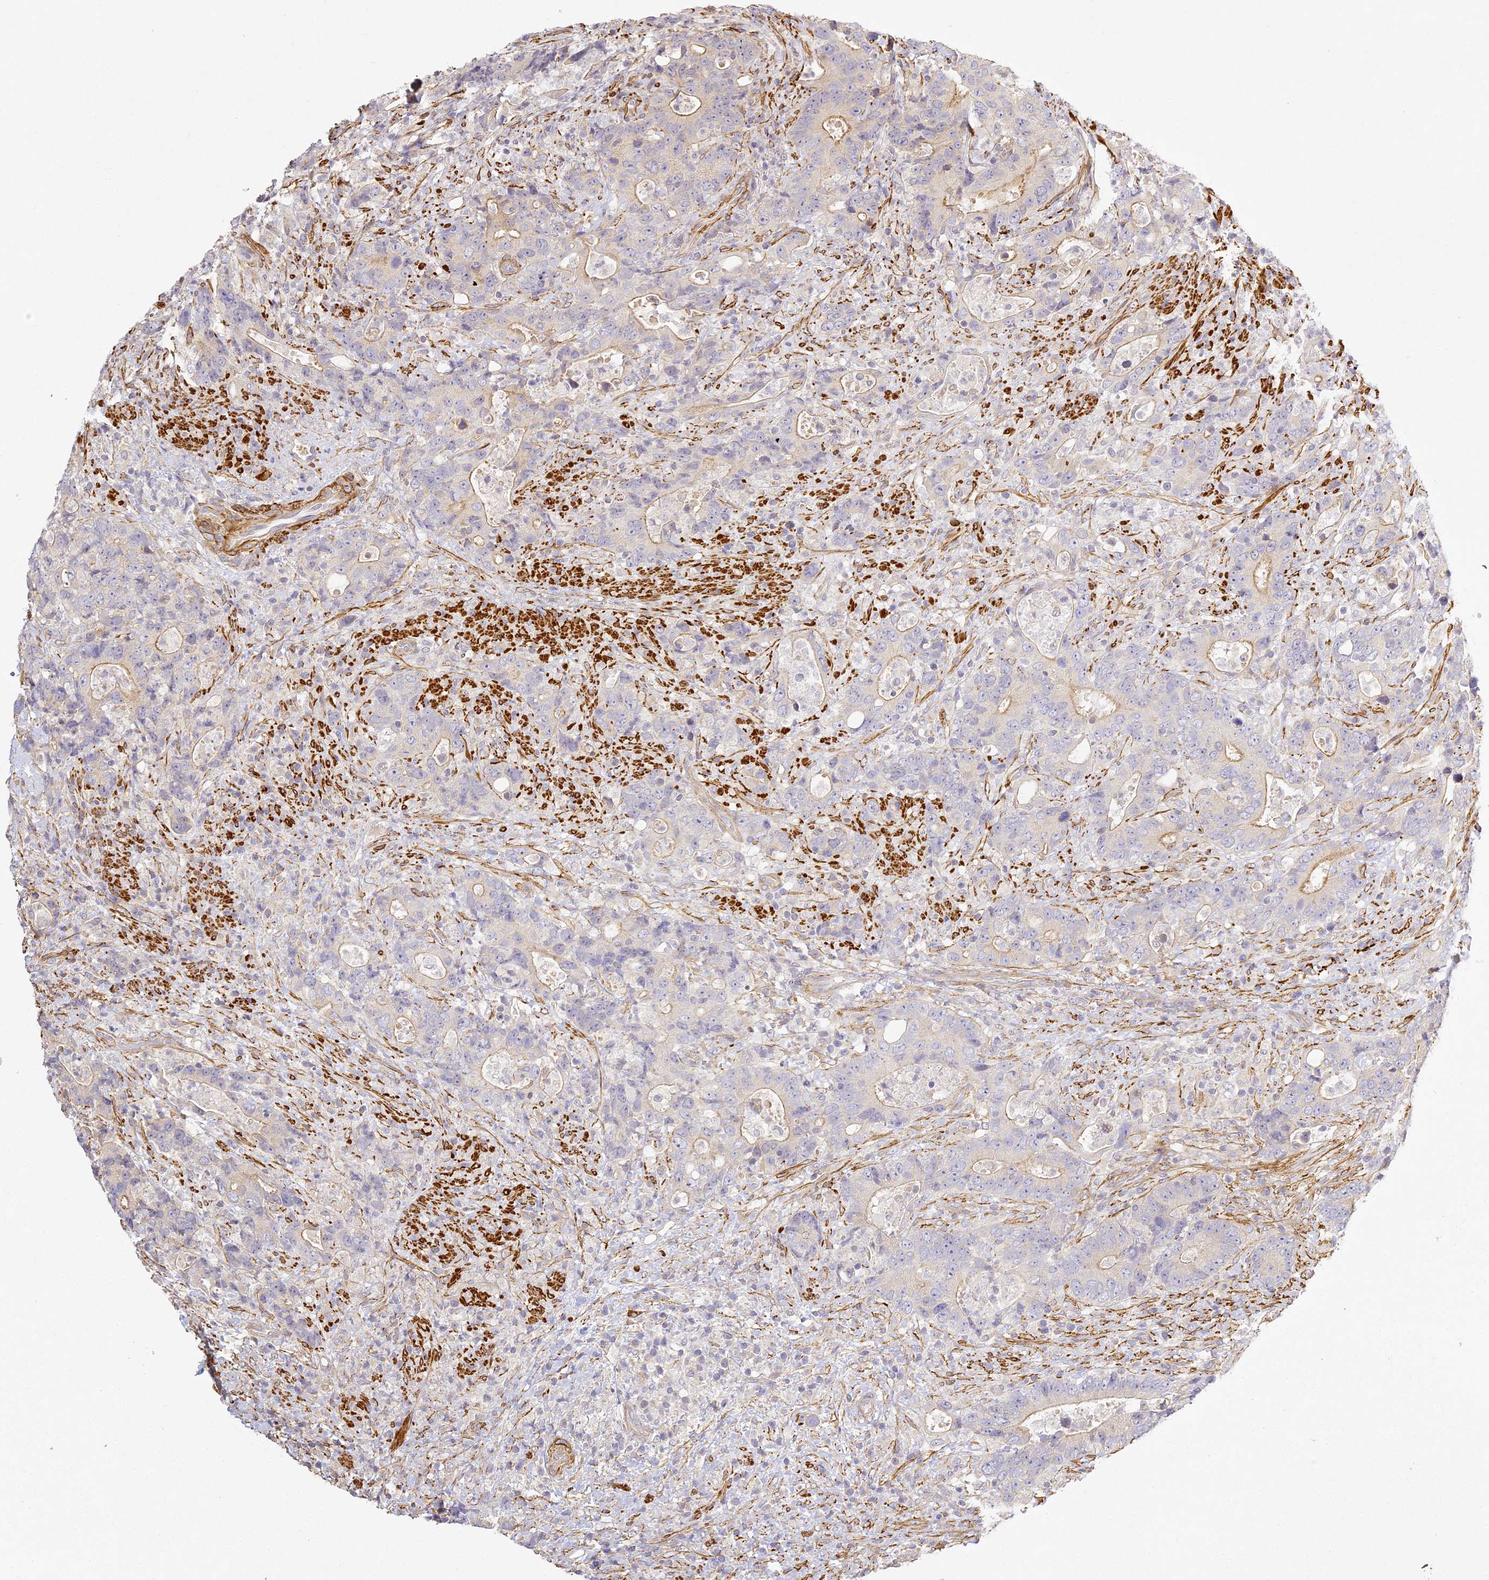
{"staining": {"intensity": "weak", "quantity": "<25%", "location": "cytoplasmic/membranous"}, "tissue": "colorectal cancer", "cell_type": "Tumor cells", "image_type": "cancer", "snomed": [{"axis": "morphology", "description": "Adenocarcinoma, NOS"}, {"axis": "topography", "description": "Colon"}], "caption": "A photomicrograph of human colorectal adenocarcinoma is negative for staining in tumor cells.", "gene": "MED28", "patient": {"sex": "female", "age": 75}}